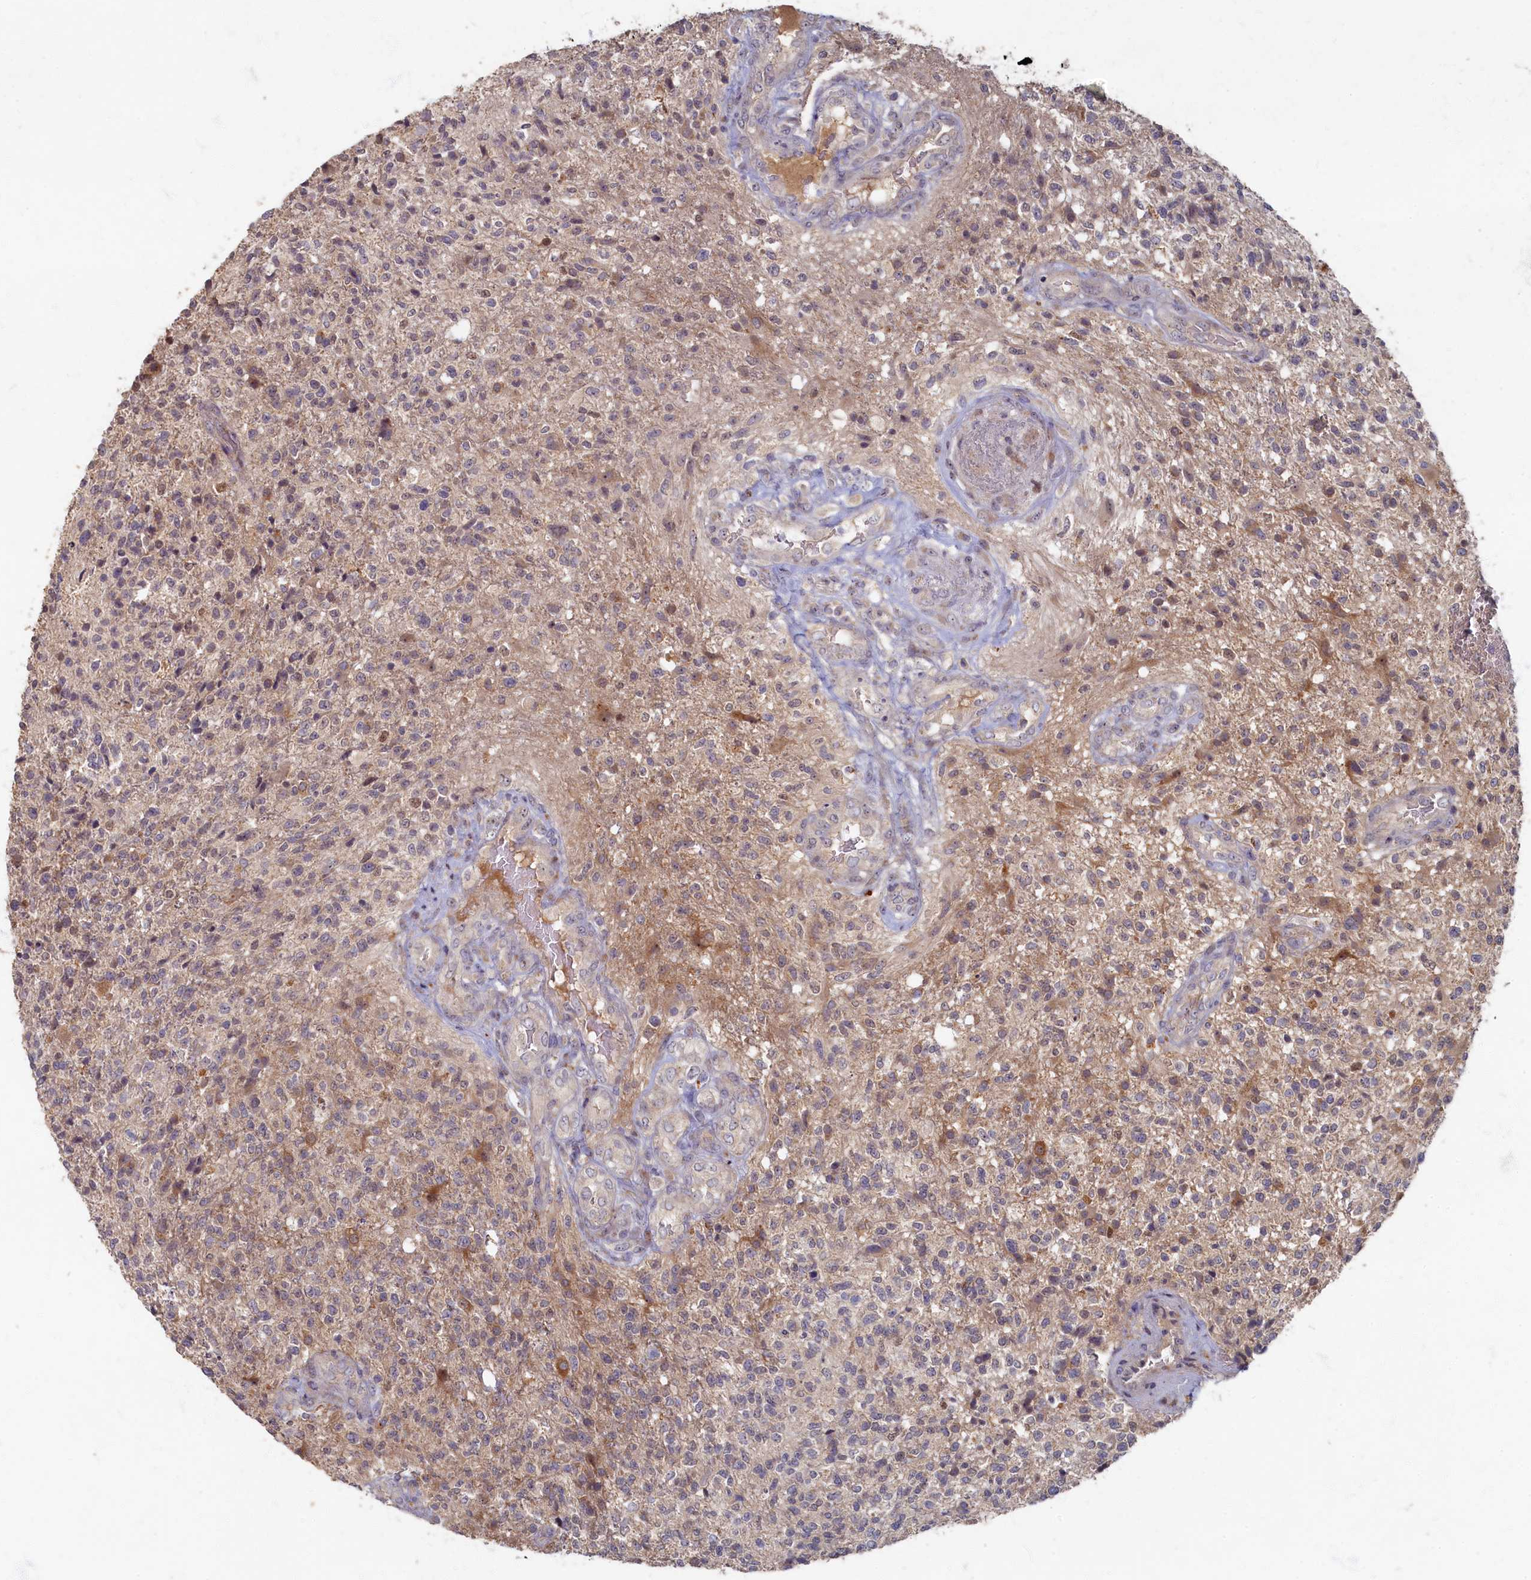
{"staining": {"intensity": "moderate", "quantity": "<25%", "location": "cytoplasmic/membranous,nuclear"}, "tissue": "glioma", "cell_type": "Tumor cells", "image_type": "cancer", "snomed": [{"axis": "morphology", "description": "Glioma, malignant, High grade"}, {"axis": "topography", "description": "Brain"}], "caption": "Immunohistochemistry (DAB) staining of malignant high-grade glioma reveals moderate cytoplasmic/membranous and nuclear protein expression in approximately <25% of tumor cells.", "gene": "HUNK", "patient": {"sex": "male", "age": 56}}